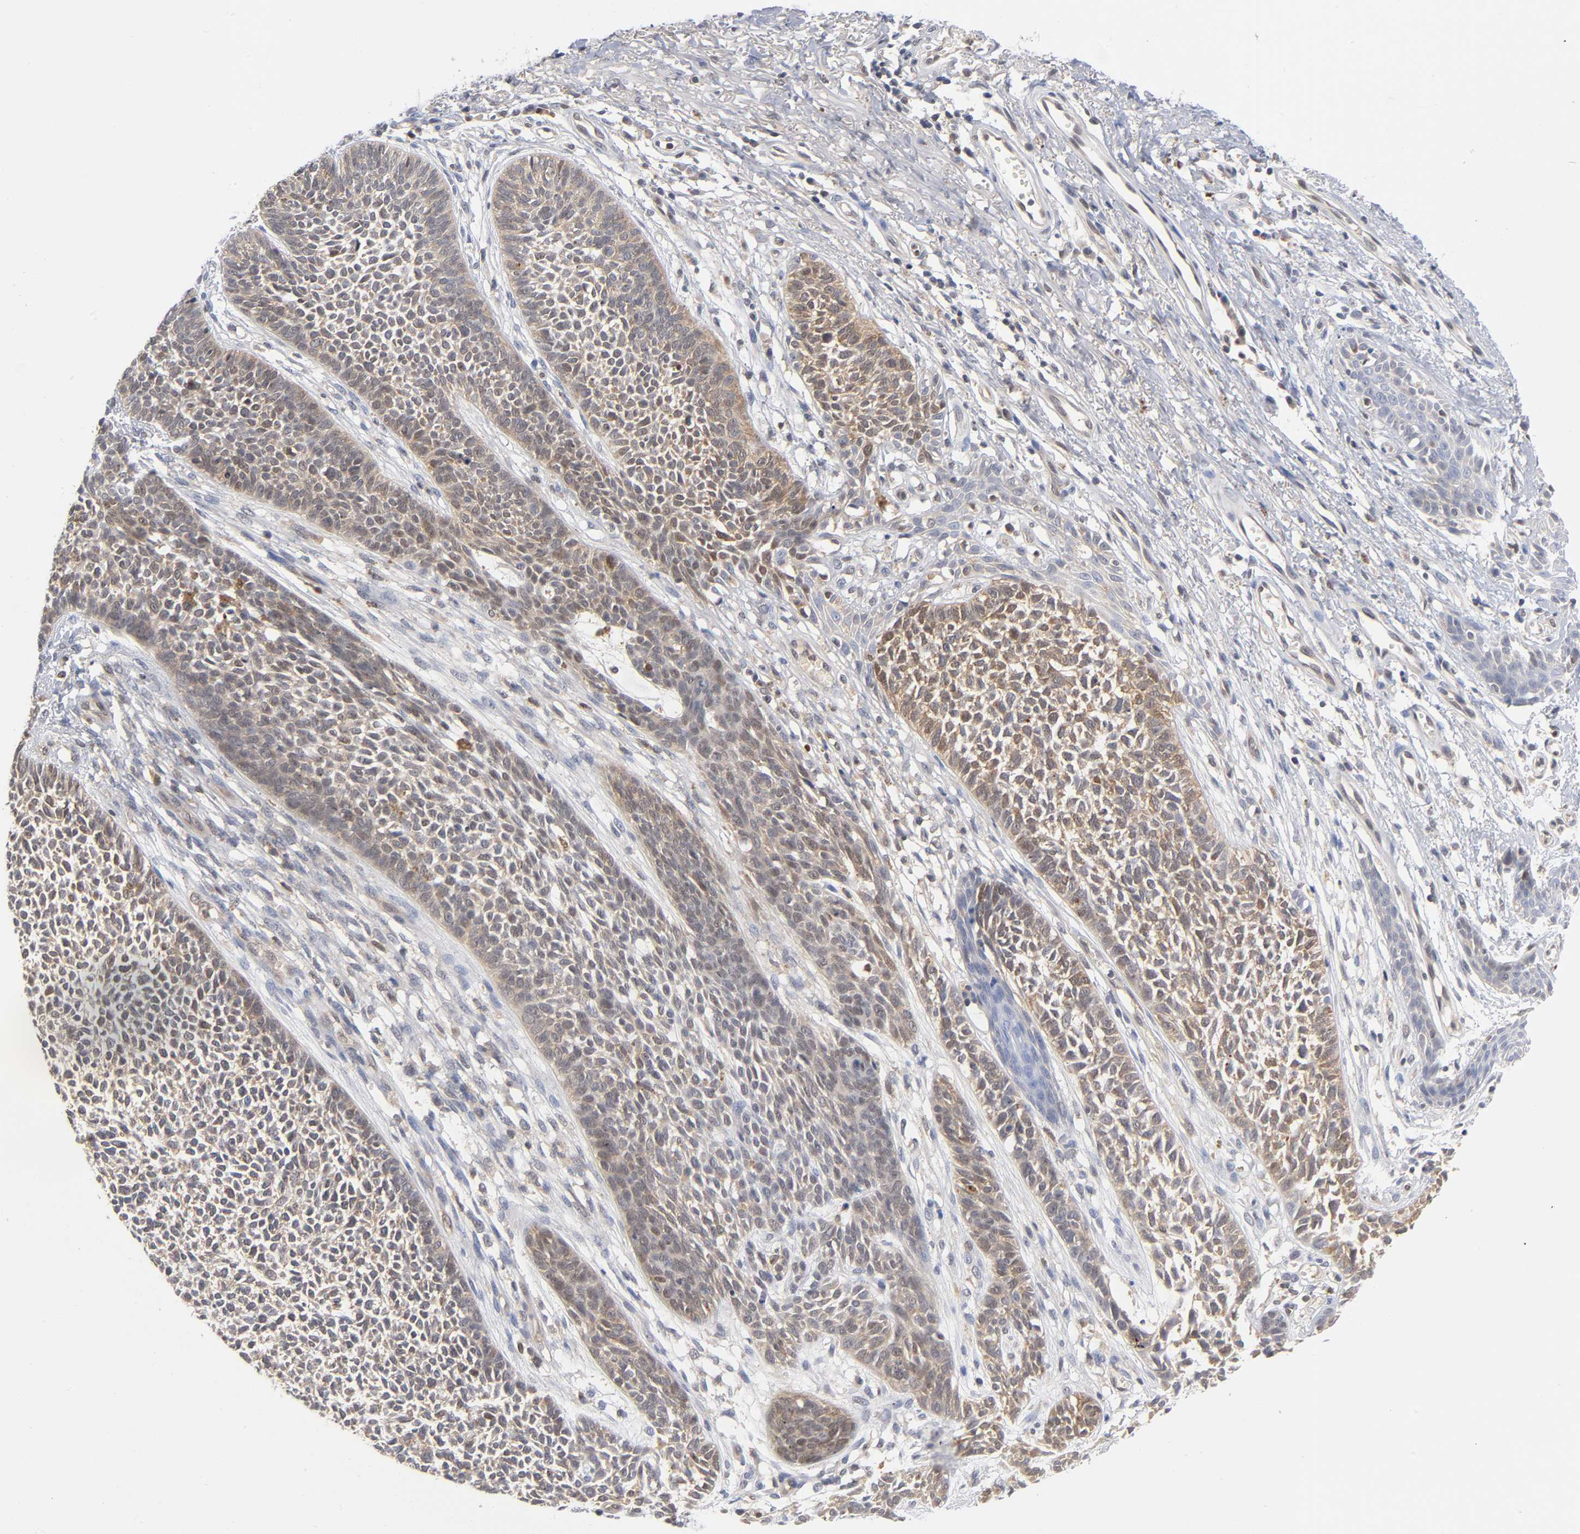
{"staining": {"intensity": "moderate", "quantity": ">75%", "location": "cytoplasmic/membranous"}, "tissue": "skin cancer", "cell_type": "Tumor cells", "image_type": "cancer", "snomed": [{"axis": "morphology", "description": "Basal cell carcinoma"}, {"axis": "topography", "description": "Skin"}], "caption": "Moderate cytoplasmic/membranous positivity for a protein is identified in approximately >75% of tumor cells of skin basal cell carcinoma using immunohistochemistry (IHC).", "gene": "DFFB", "patient": {"sex": "female", "age": 84}}